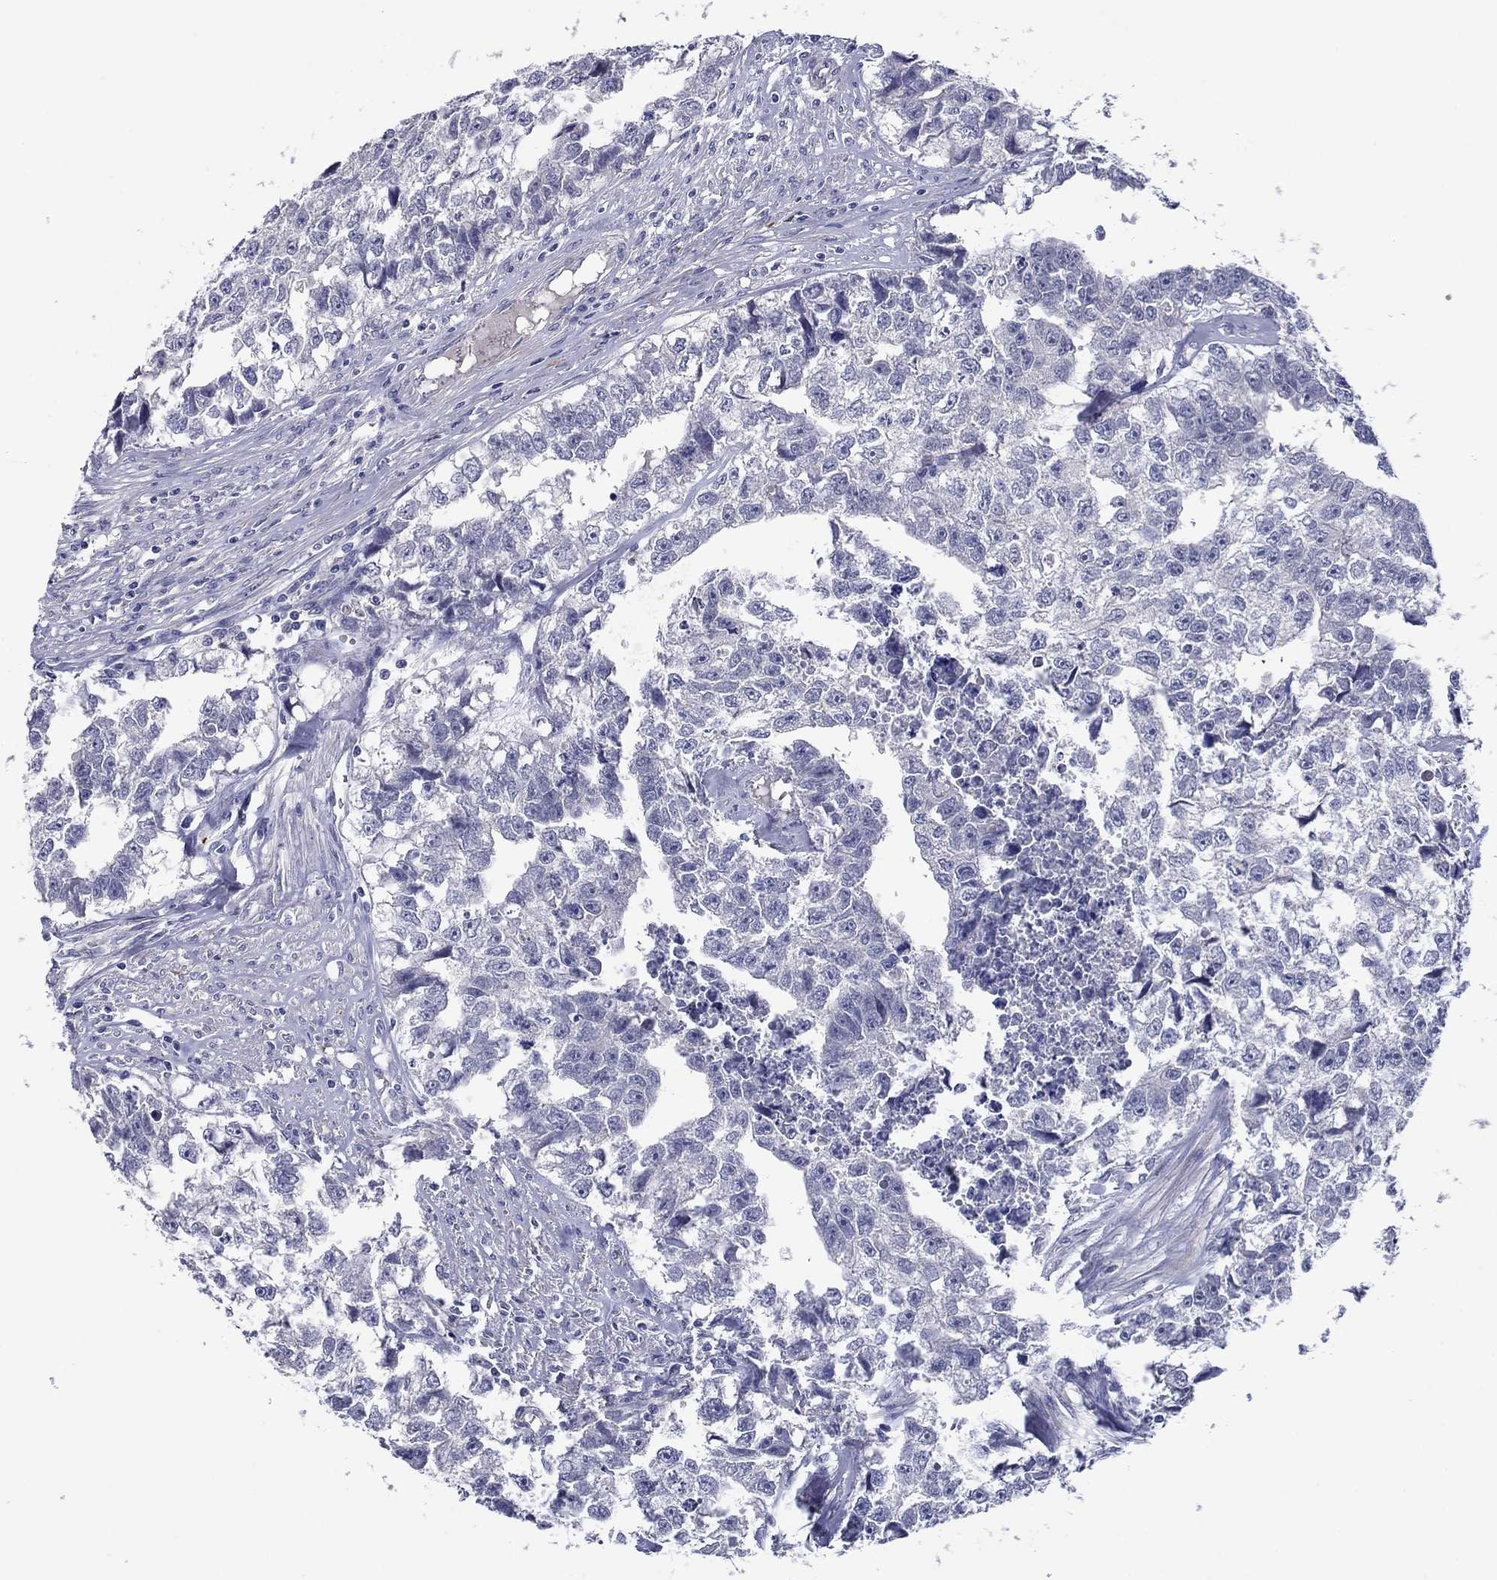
{"staining": {"intensity": "negative", "quantity": "none", "location": "none"}, "tissue": "testis cancer", "cell_type": "Tumor cells", "image_type": "cancer", "snomed": [{"axis": "morphology", "description": "Carcinoma, Embryonal, NOS"}, {"axis": "morphology", "description": "Teratoma, malignant, NOS"}, {"axis": "topography", "description": "Testis"}], "caption": "Immunohistochemical staining of testis cancer displays no significant staining in tumor cells.", "gene": "CNDP1", "patient": {"sex": "male", "age": 44}}